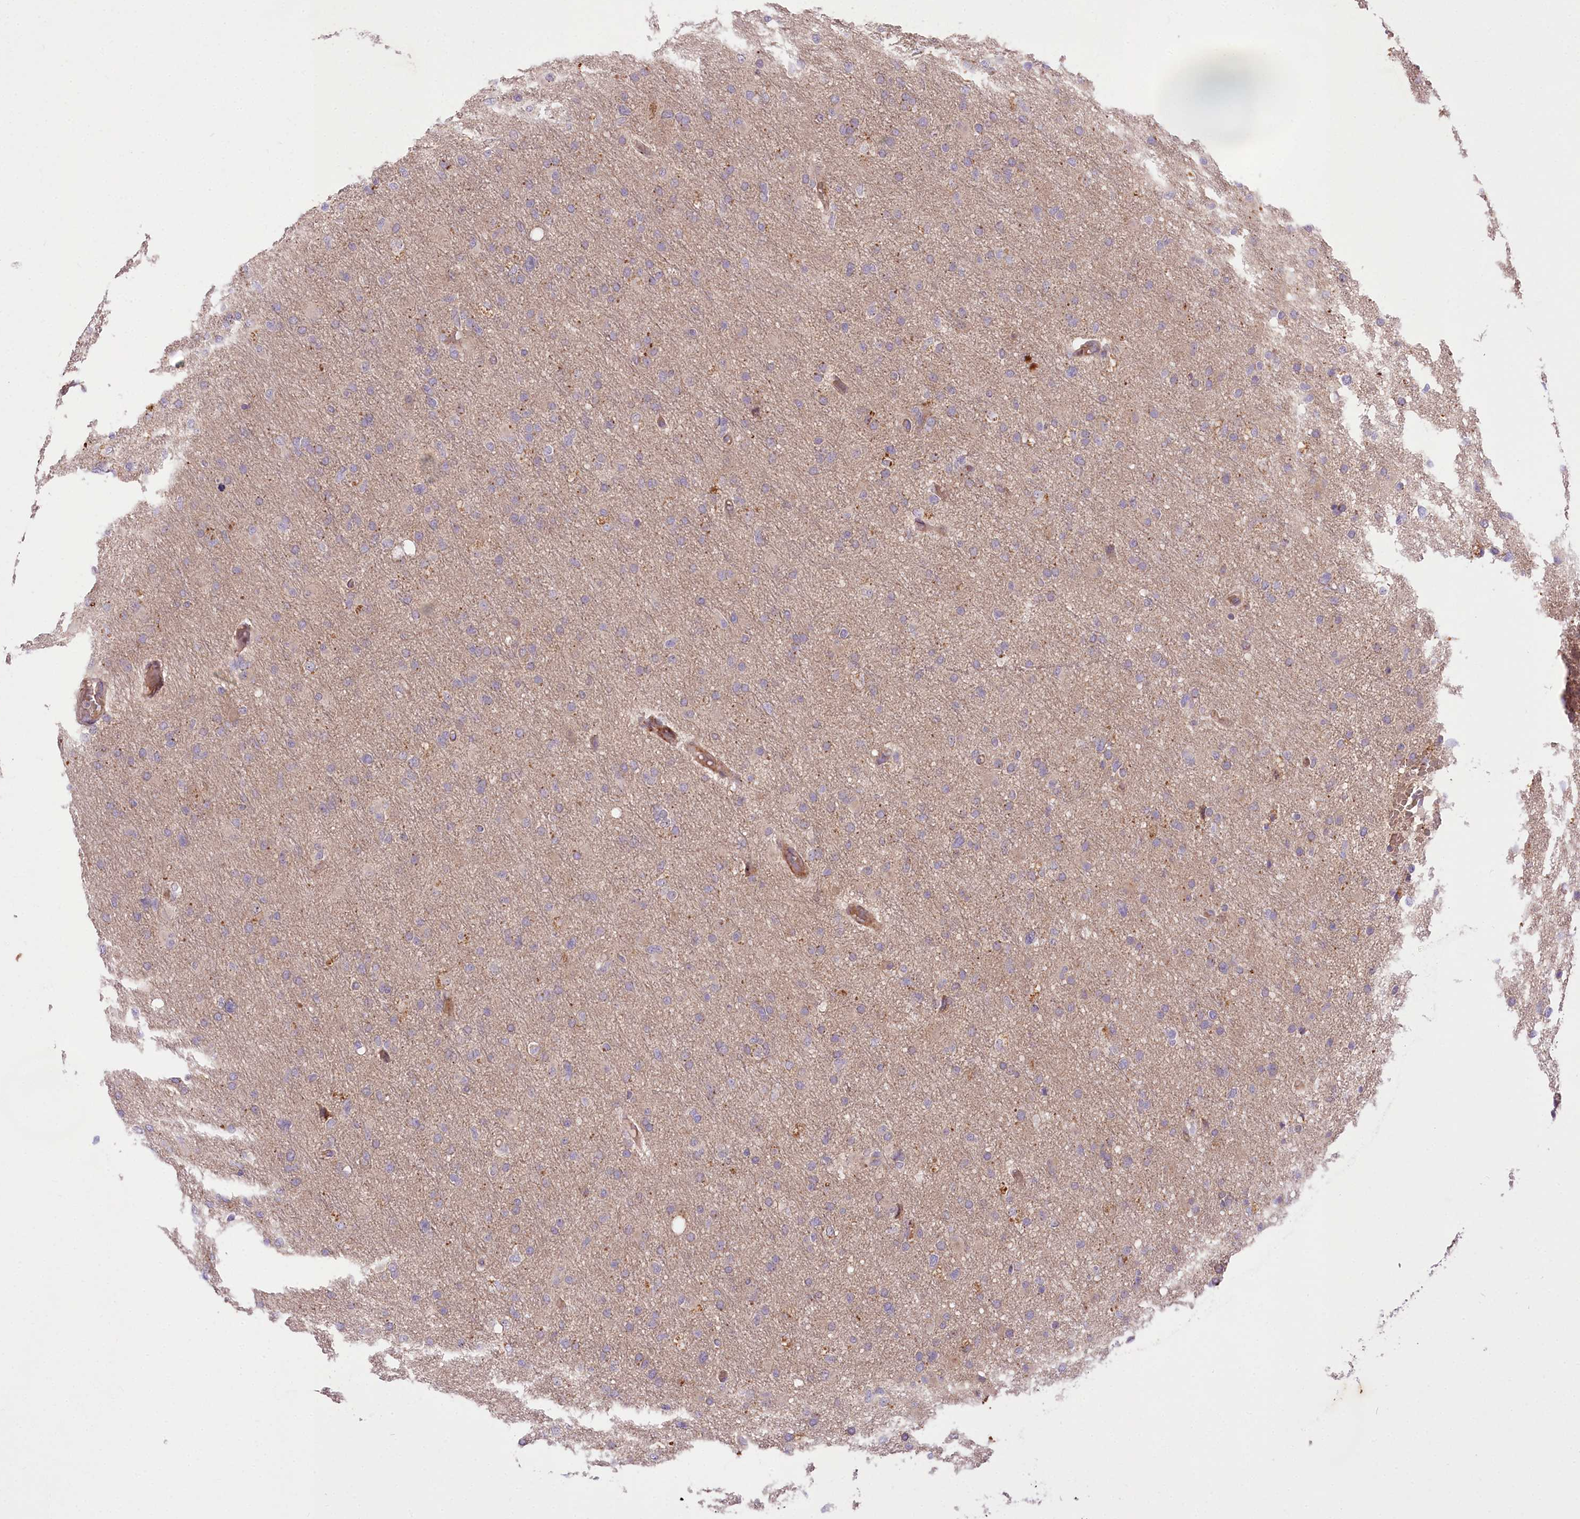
{"staining": {"intensity": "negative", "quantity": "none", "location": "none"}, "tissue": "glioma", "cell_type": "Tumor cells", "image_type": "cancer", "snomed": [{"axis": "morphology", "description": "Glioma, malignant, High grade"}, {"axis": "topography", "description": "Cerebral cortex"}], "caption": "This histopathology image is of glioma stained with IHC to label a protein in brown with the nuclei are counter-stained blue. There is no positivity in tumor cells.", "gene": "TRUB1", "patient": {"sex": "female", "age": 36}}